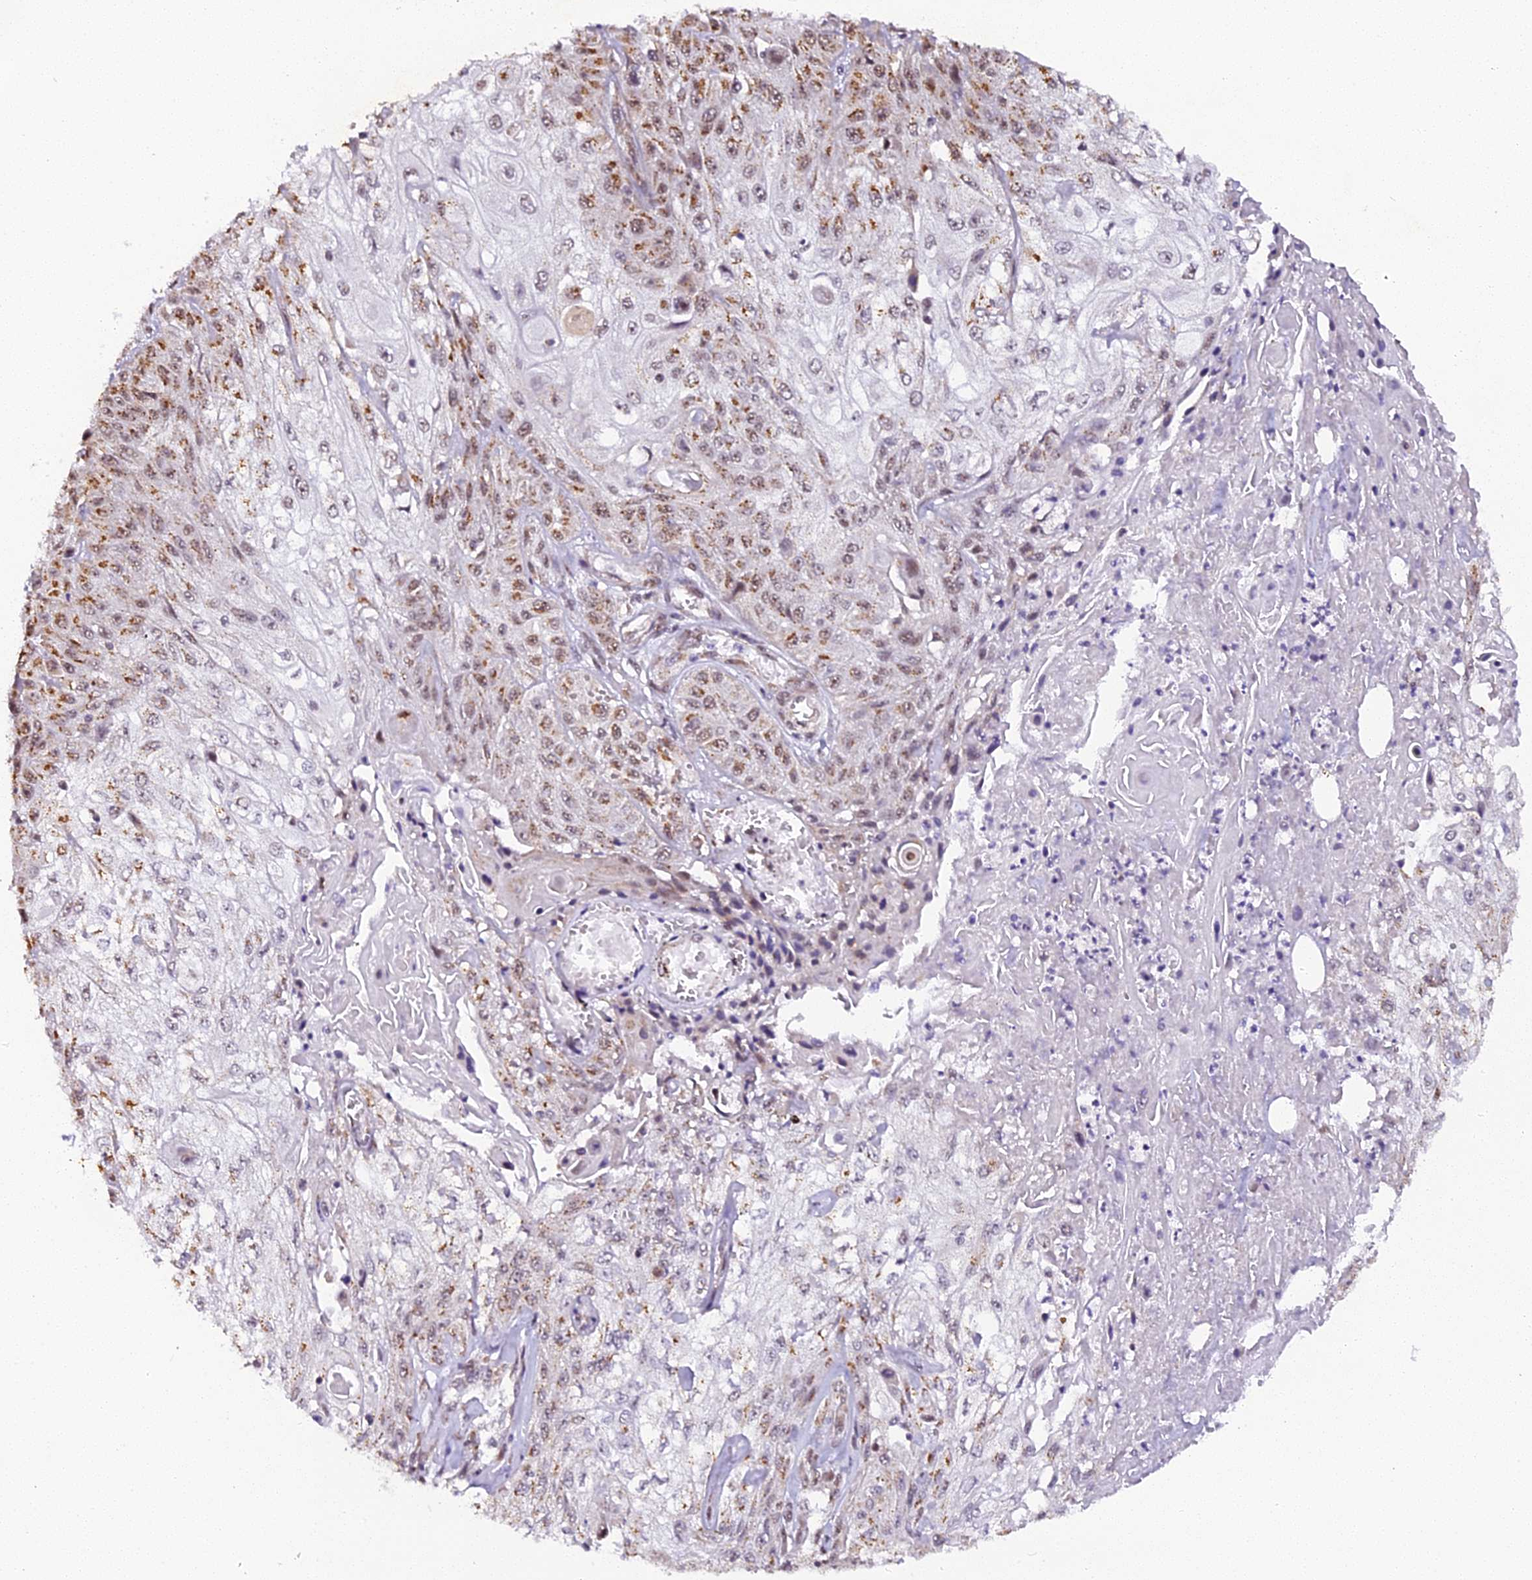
{"staining": {"intensity": "moderate", "quantity": "25%-75%", "location": "cytoplasmic/membranous,nuclear"}, "tissue": "skin cancer", "cell_type": "Tumor cells", "image_type": "cancer", "snomed": [{"axis": "morphology", "description": "Squamous cell carcinoma, NOS"}, {"axis": "morphology", "description": "Squamous cell carcinoma, metastatic, NOS"}, {"axis": "topography", "description": "Skin"}, {"axis": "topography", "description": "Lymph node"}], "caption": "A brown stain shows moderate cytoplasmic/membranous and nuclear expression of a protein in squamous cell carcinoma (skin) tumor cells.", "gene": "NCBP1", "patient": {"sex": "male", "age": 75}}